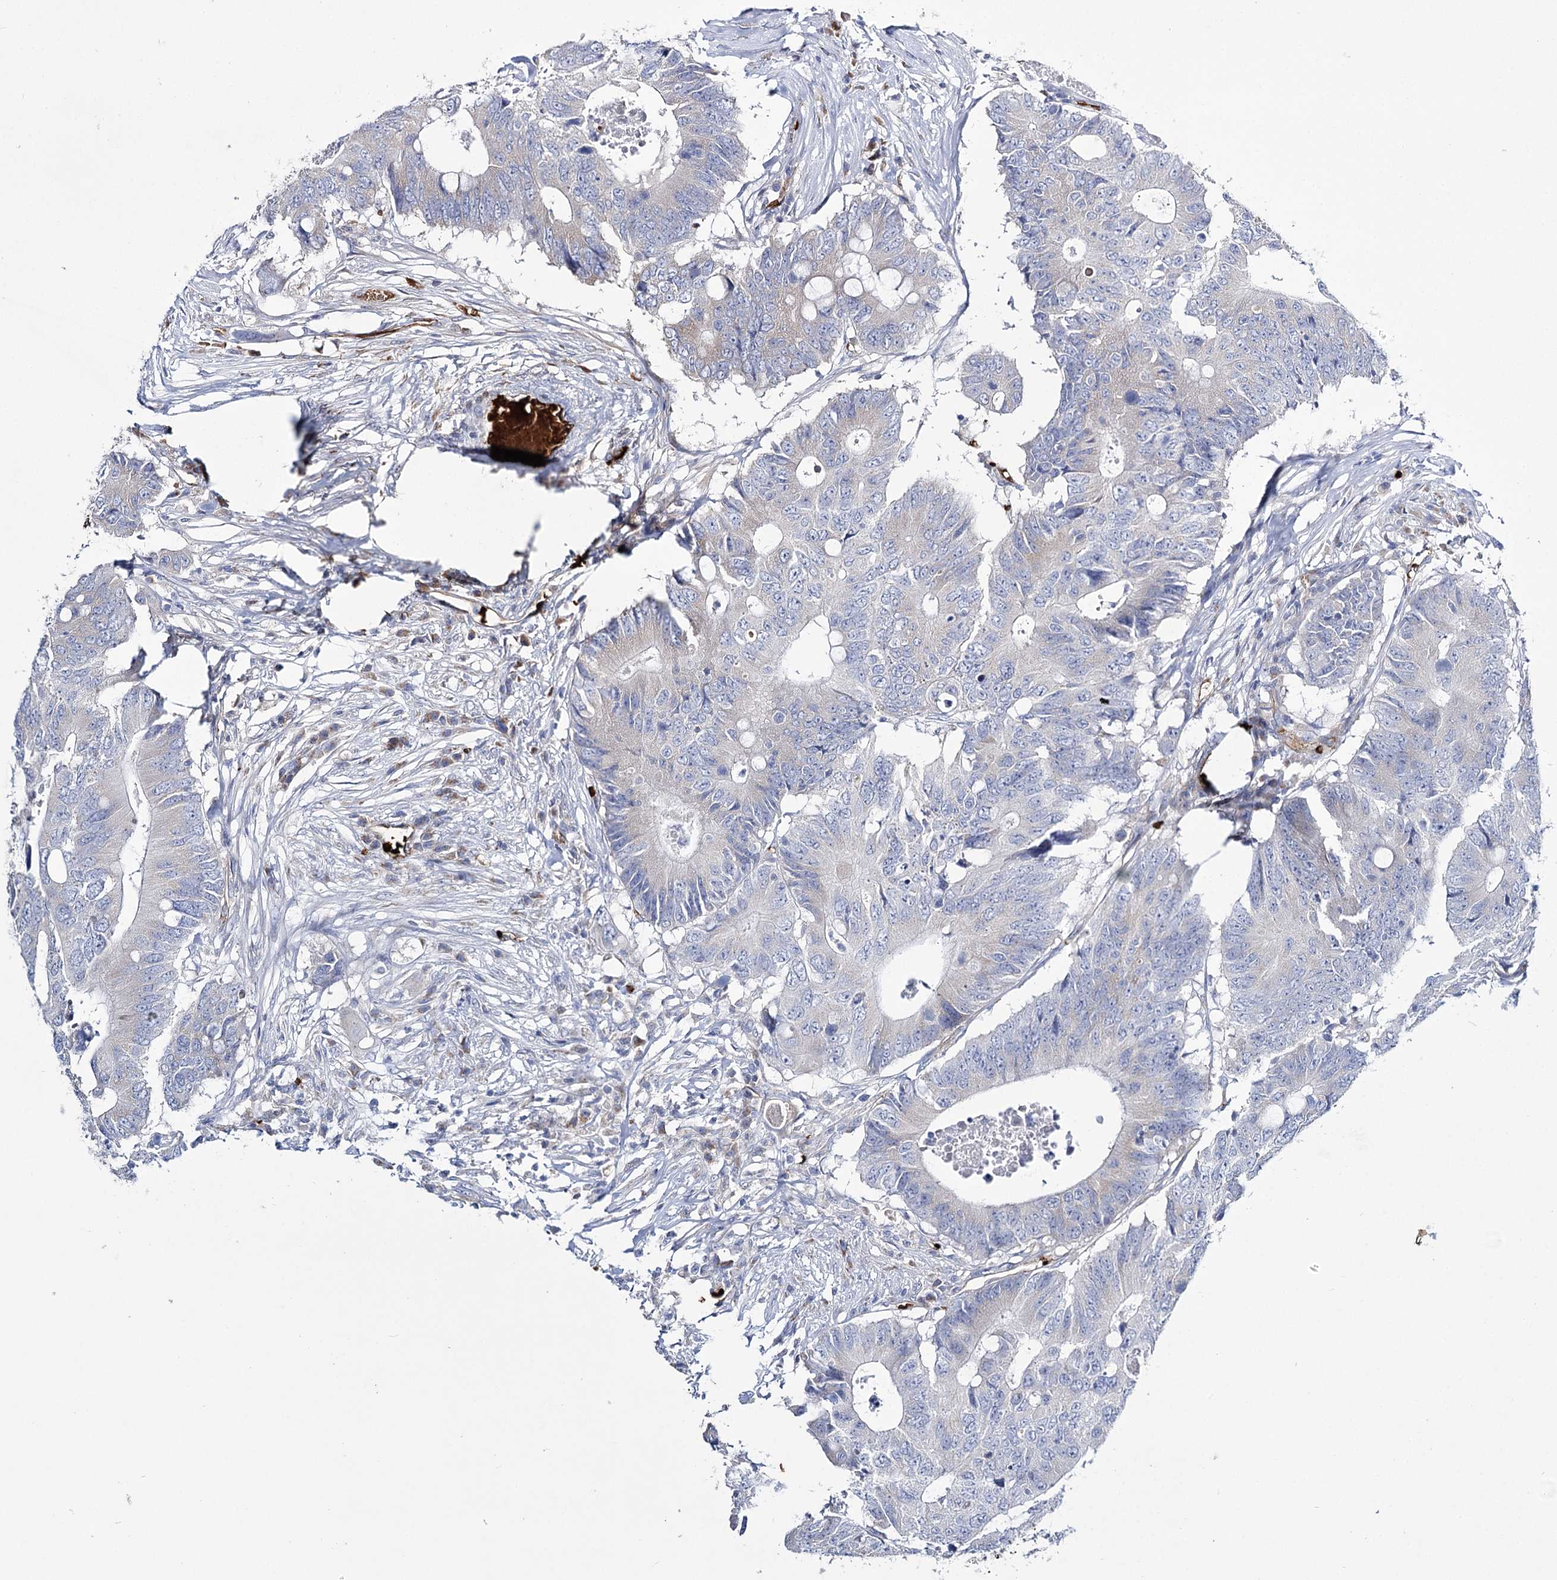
{"staining": {"intensity": "negative", "quantity": "none", "location": "none"}, "tissue": "colorectal cancer", "cell_type": "Tumor cells", "image_type": "cancer", "snomed": [{"axis": "morphology", "description": "Adenocarcinoma, NOS"}, {"axis": "topography", "description": "Colon"}], "caption": "High magnification brightfield microscopy of colorectal cancer (adenocarcinoma) stained with DAB (brown) and counterstained with hematoxylin (blue): tumor cells show no significant expression. (IHC, brightfield microscopy, high magnification).", "gene": "GBF1", "patient": {"sex": "male", "age": 71}}